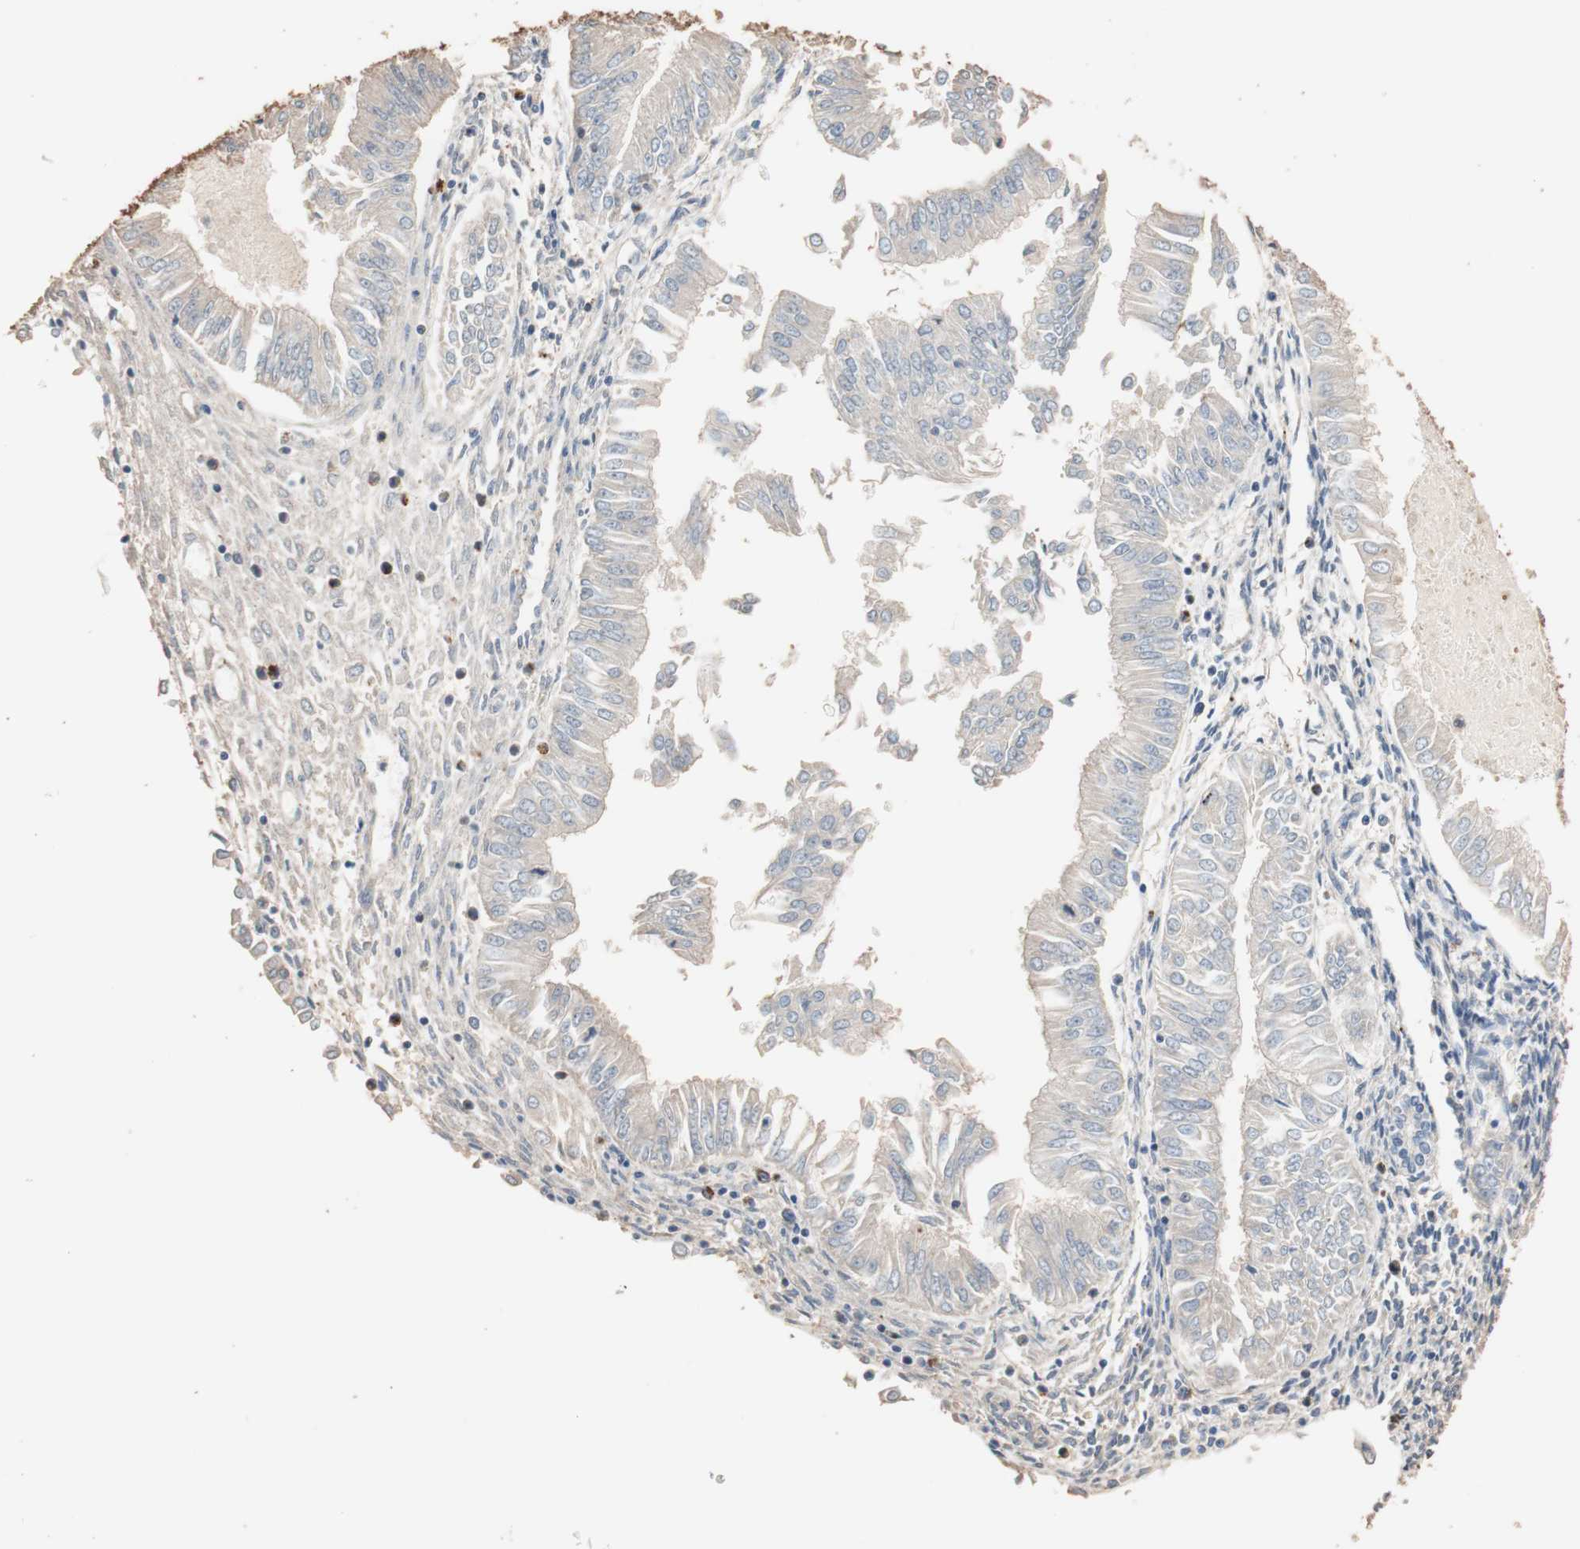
{"staining": {"intensity": "negative", "quantity": "none", "location": "none"}, "tissue": "endometrial cancer", "cell_type": "Tumor cells", "image_type": "cancer", "snomed": [{"axis": "morphology", "description": "Adenocarcinoma, NOS"}, {"axis": "topography", "description": "Endometrium"}], "caption": "Immunohistochemistry image of human endometrial cancer stained for a protein (brown), which demonstrates no expression in tumor cells. (DAB IHC with hematoxylin counter stain).", "gene": "TUBB", "patient": {"sex": "female", "age": 53}}